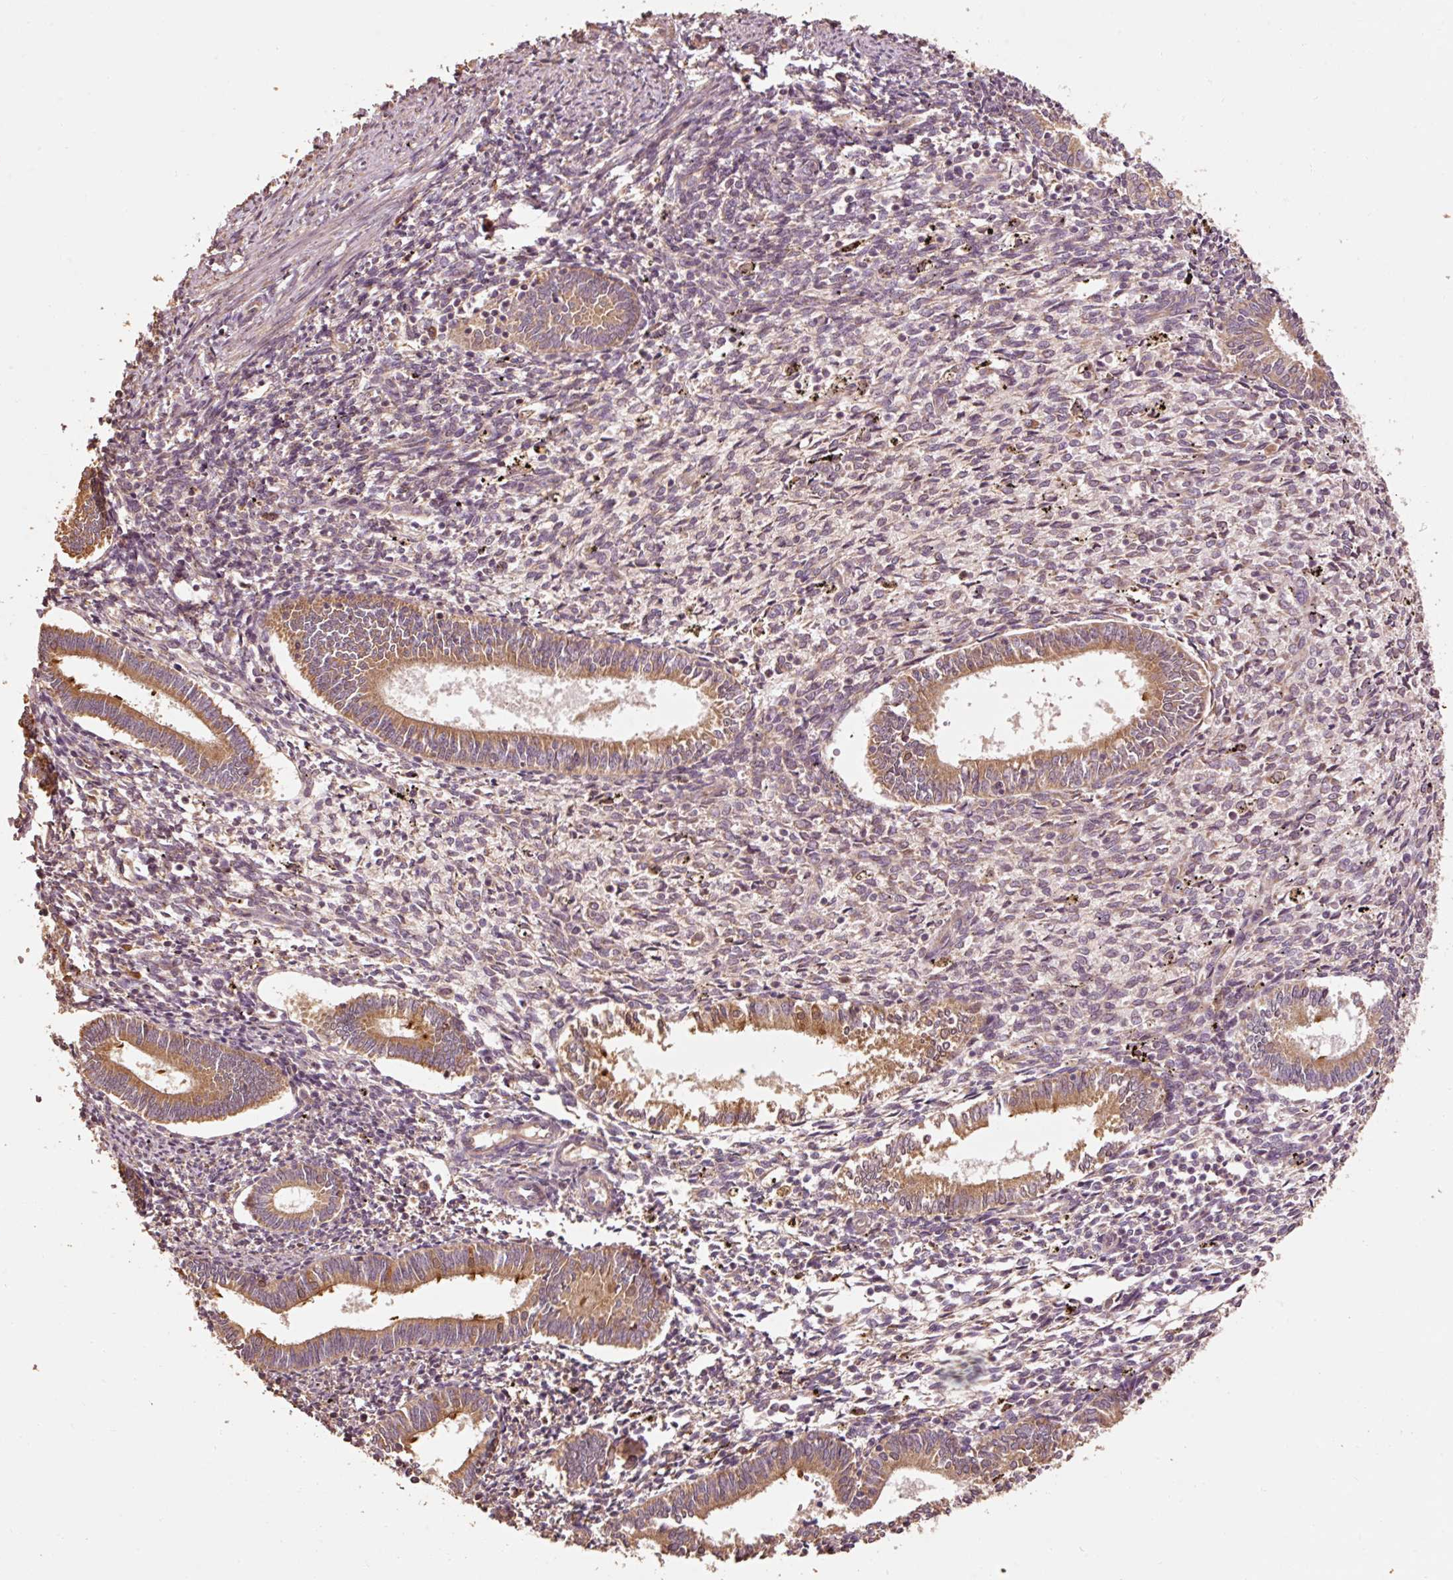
{"staining": {"intensity": "moderate", "quantity": "25%-75%", "location": "cytoplasmic/membranous"}, "tissue": "endometrium", "cell_type": "Cells in endometrial stroma", "image_type": "normal", "snomed": [{"axis": "morphology", "description": "Normal tissue, NOS"}, {"axis": "topography", "description": "Endometrium"}], "caption": "Protein staining of normal endometrium shows moderate cytoplasmic/membranous positivity in approximately 25%-75% of cells in endometrial stroma. (DAB (3,3'-diaminobenzidine) IHC, brown staining for protein, blue staining for nuclei).", "gene": "EFHC1", "patient": {"sex": "female", "age": 41}}